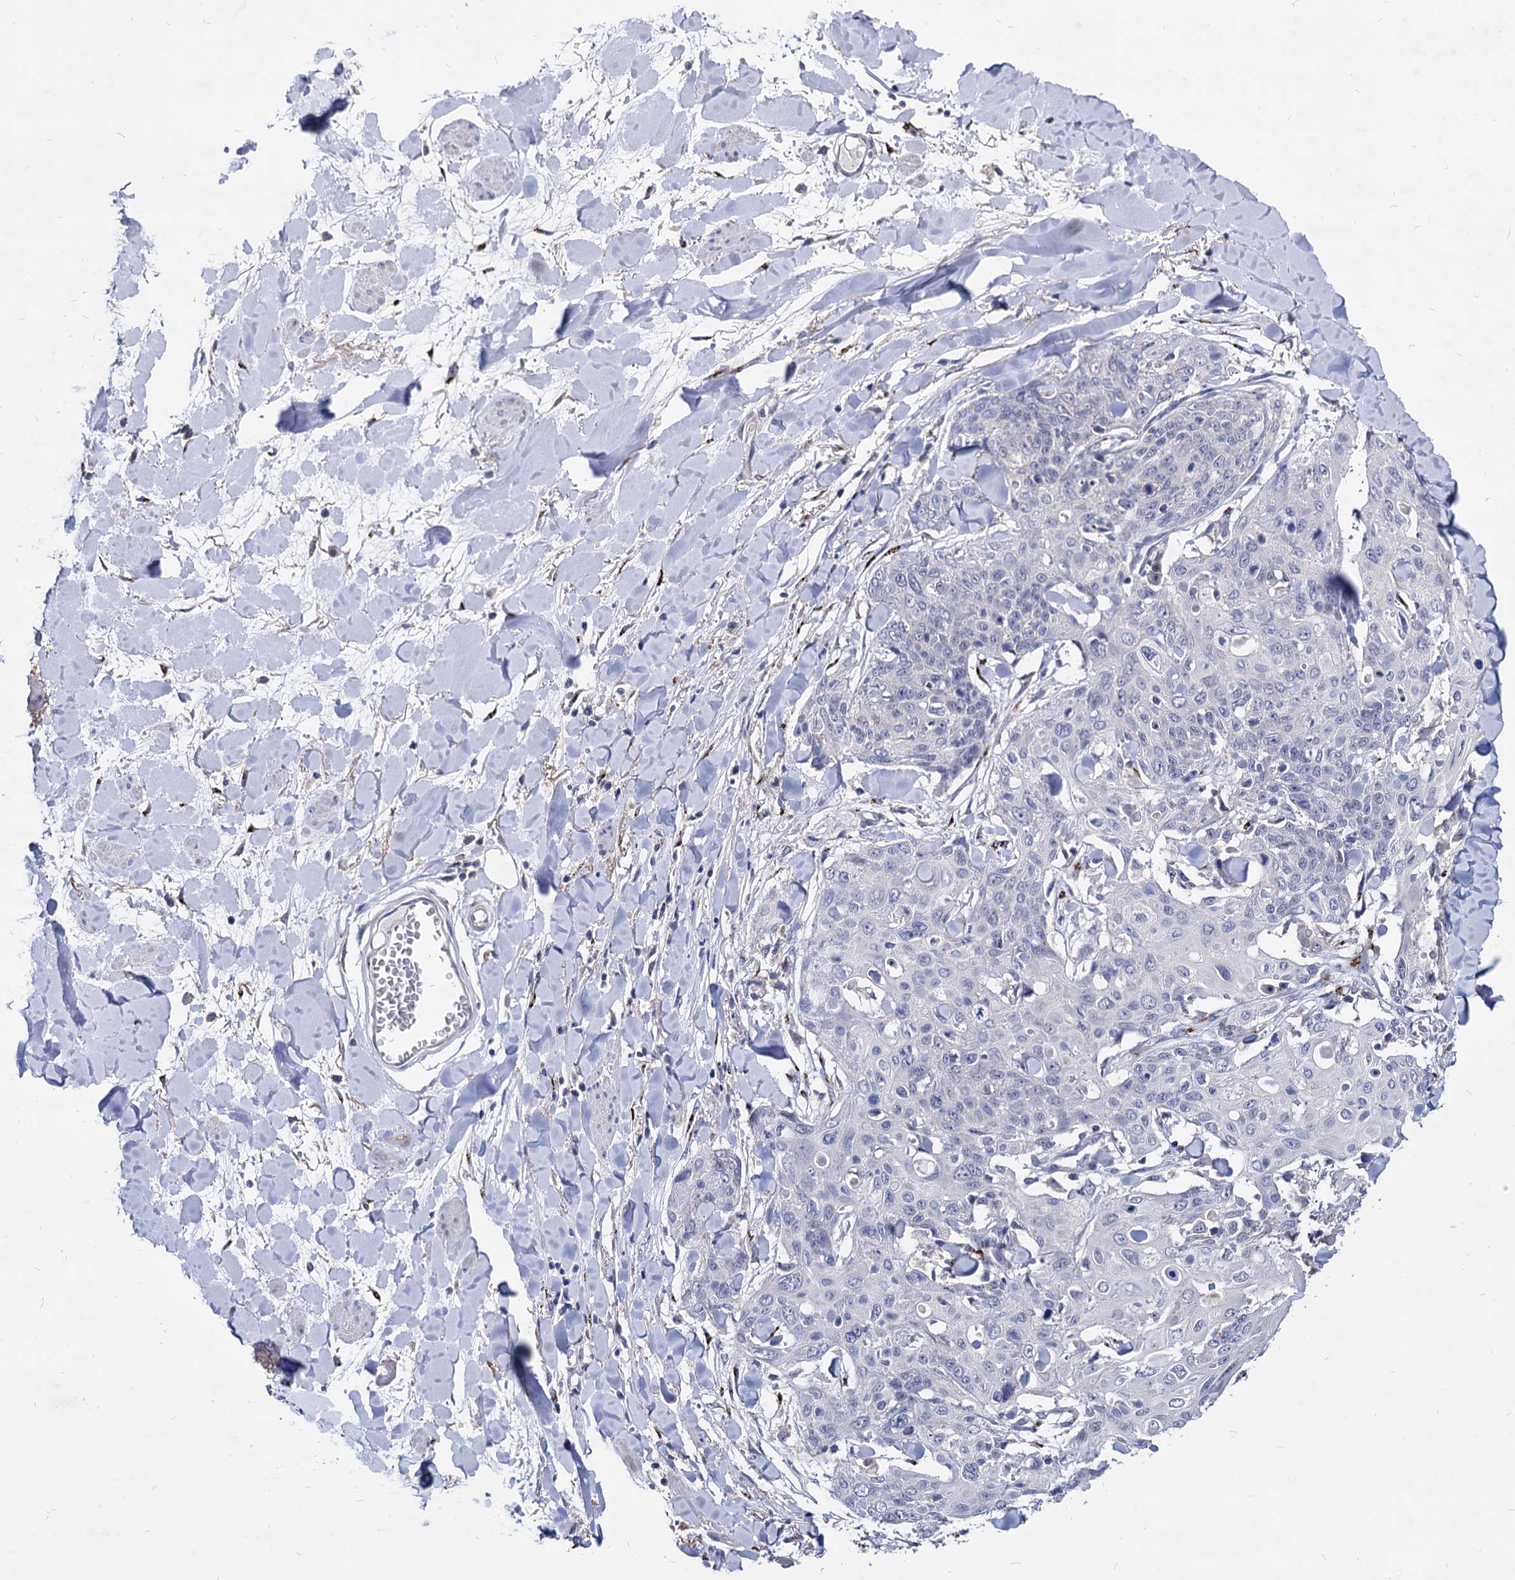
{"staining": {"intensity": "negative", "quantity": "none", "location": "none"}, "tissue": "skin cancer", "cell_type": "Tumor cells", "image_type": "cancer", "snomed": [{"axis": "morphology", "description": "Squamous cell carcinoma, NOS"}, {"axis": "topography", "description": "Skin"}, {"axis": "topography", "description": "Vulva"}], "caption": "This is an IHC image of human skin squamous cell carcinoma. There is no positivity in tumor cells.", "gene": "ESD", "patient": {"sex": "female", "age": 85}}